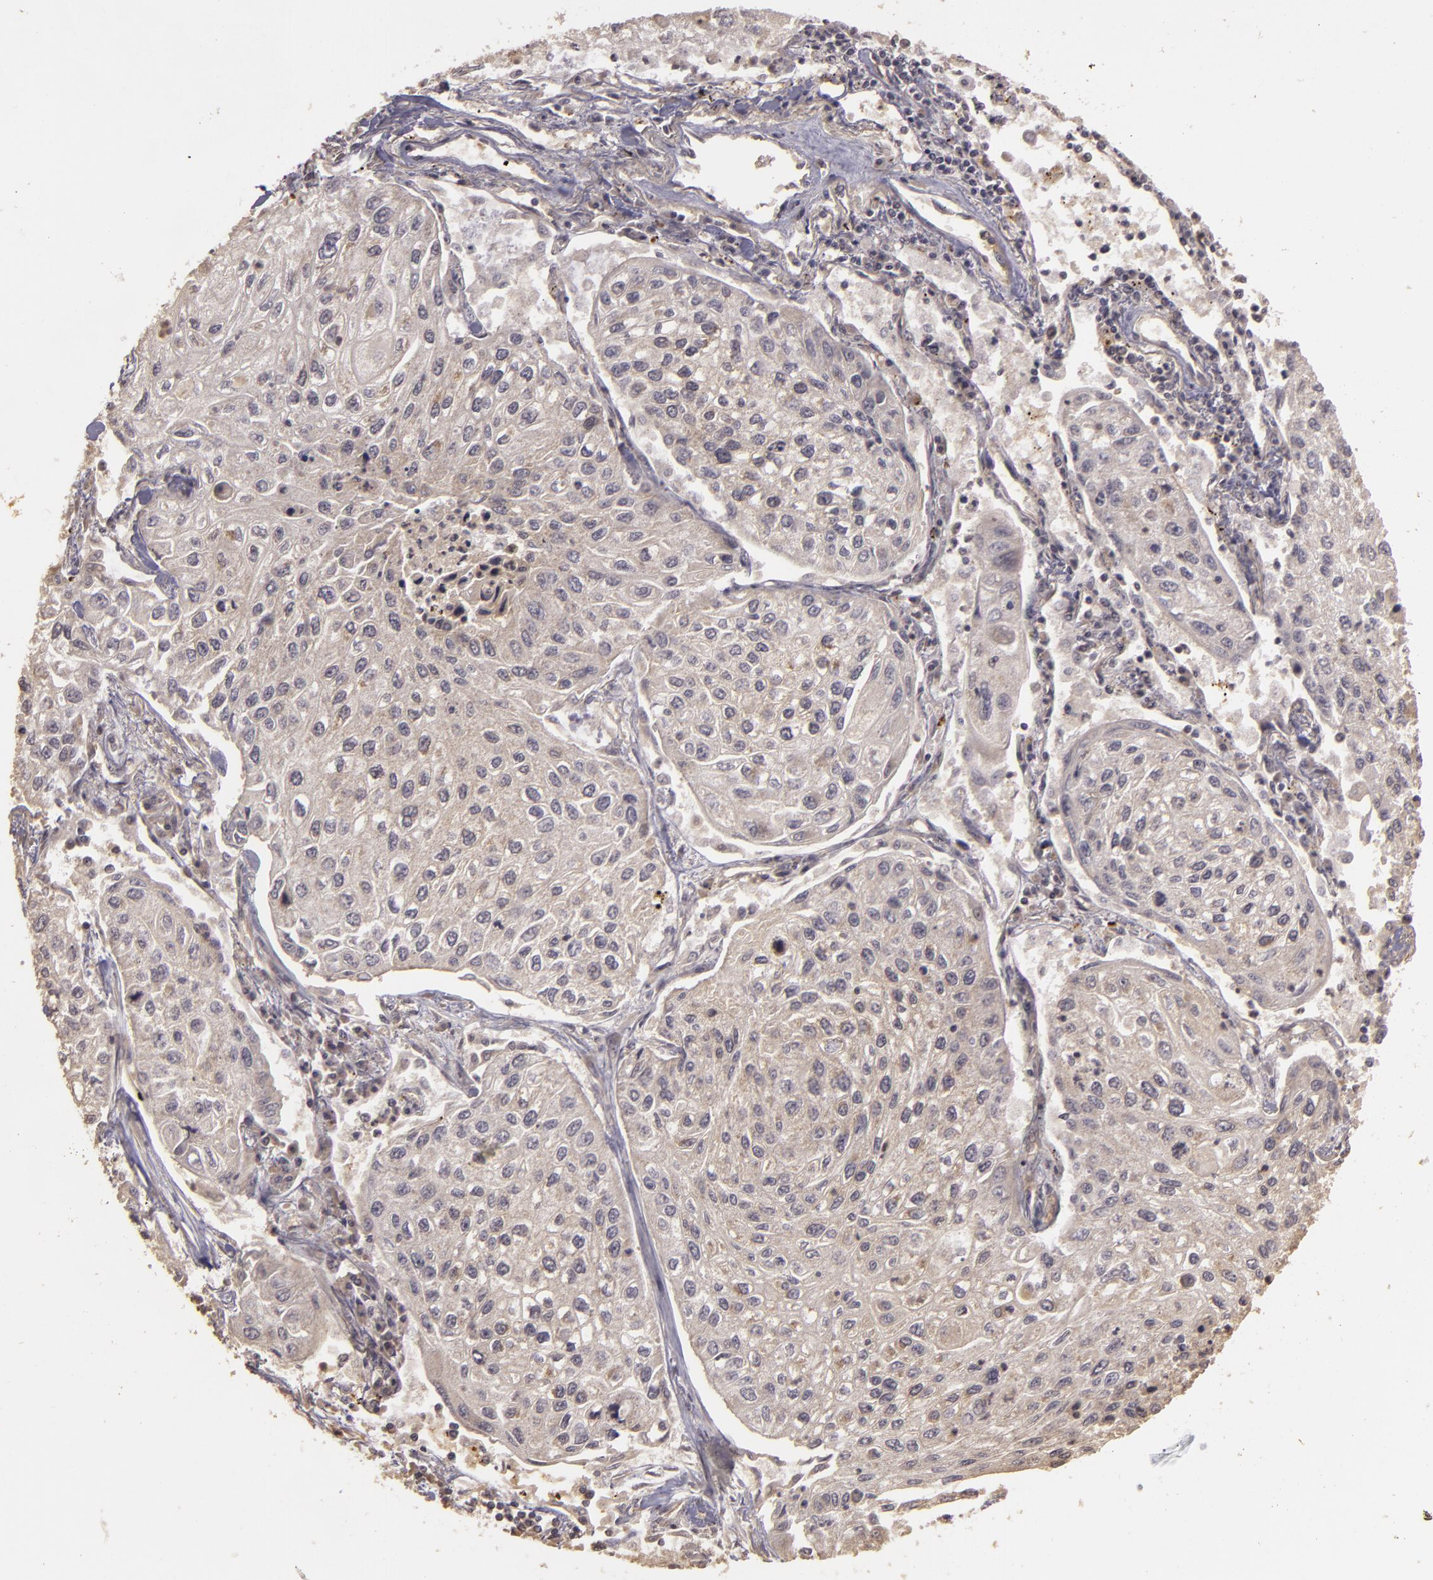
{"staining": {"intensity": "weak", "quantity": "25%-75%", "location": "cytoplasmic/membranous"}, "tissue": "lung cancer", "cell_type": "Tumor cells", "image_type": "cancer", "snomed": [{"axis": "morphology", "description": "Squamous cell carcinoma, NOS"}, {"axis": "topography", "description": "Lung"}], "caption": "Weak cytoplasmic/membranous protein staining is seen in about 25%-75% of tumor cells in lung cancer (squamous cell carcinoma). (Brightfield microscopy of DAB IHC at high magnification).", "gene": "HRAS", "patient": {"sex": "male", "age": 75}}